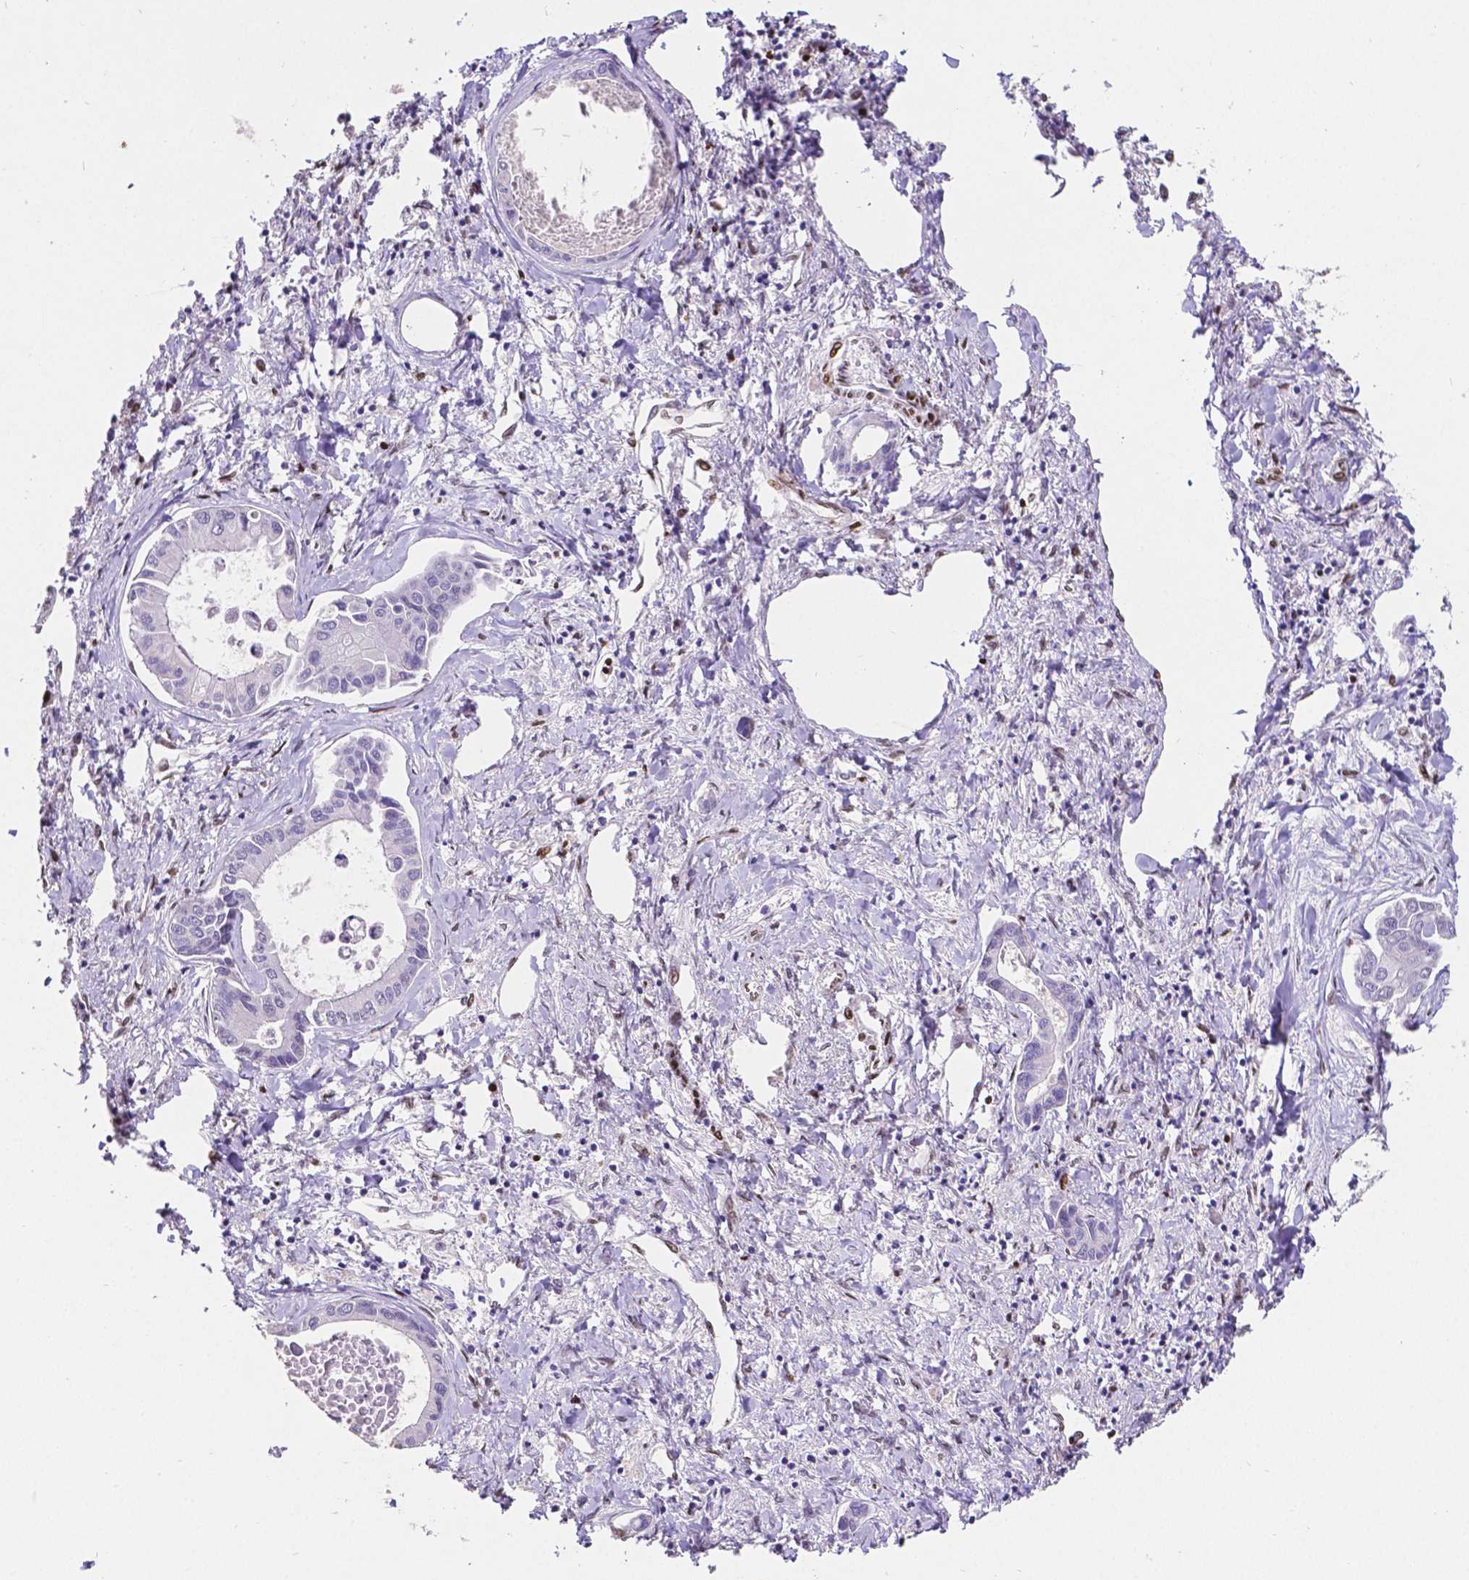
{"staining": {"intensity": "negative", "quantity": "none", "location": "none"}, "tissue": "liver cancer", "cell_type": "Tumor cells", "image_type": "cancer", "snomed": [{"axis": "morphology", "description": "Cholangiocarcinoma"}, {"axis": "topography", "description": "Liver"}], "caption": "IHC histopathology image of neoplastic tissue: cholangiocarcinoma (liver) stained with DAB reveals no significant protein positivity in tumor cells. (Immunohistochemistry (ihc), brightfield microscopy, high magnification).", "gene": "MEF2C", "patient": {"sex": "male", "age": 66}}